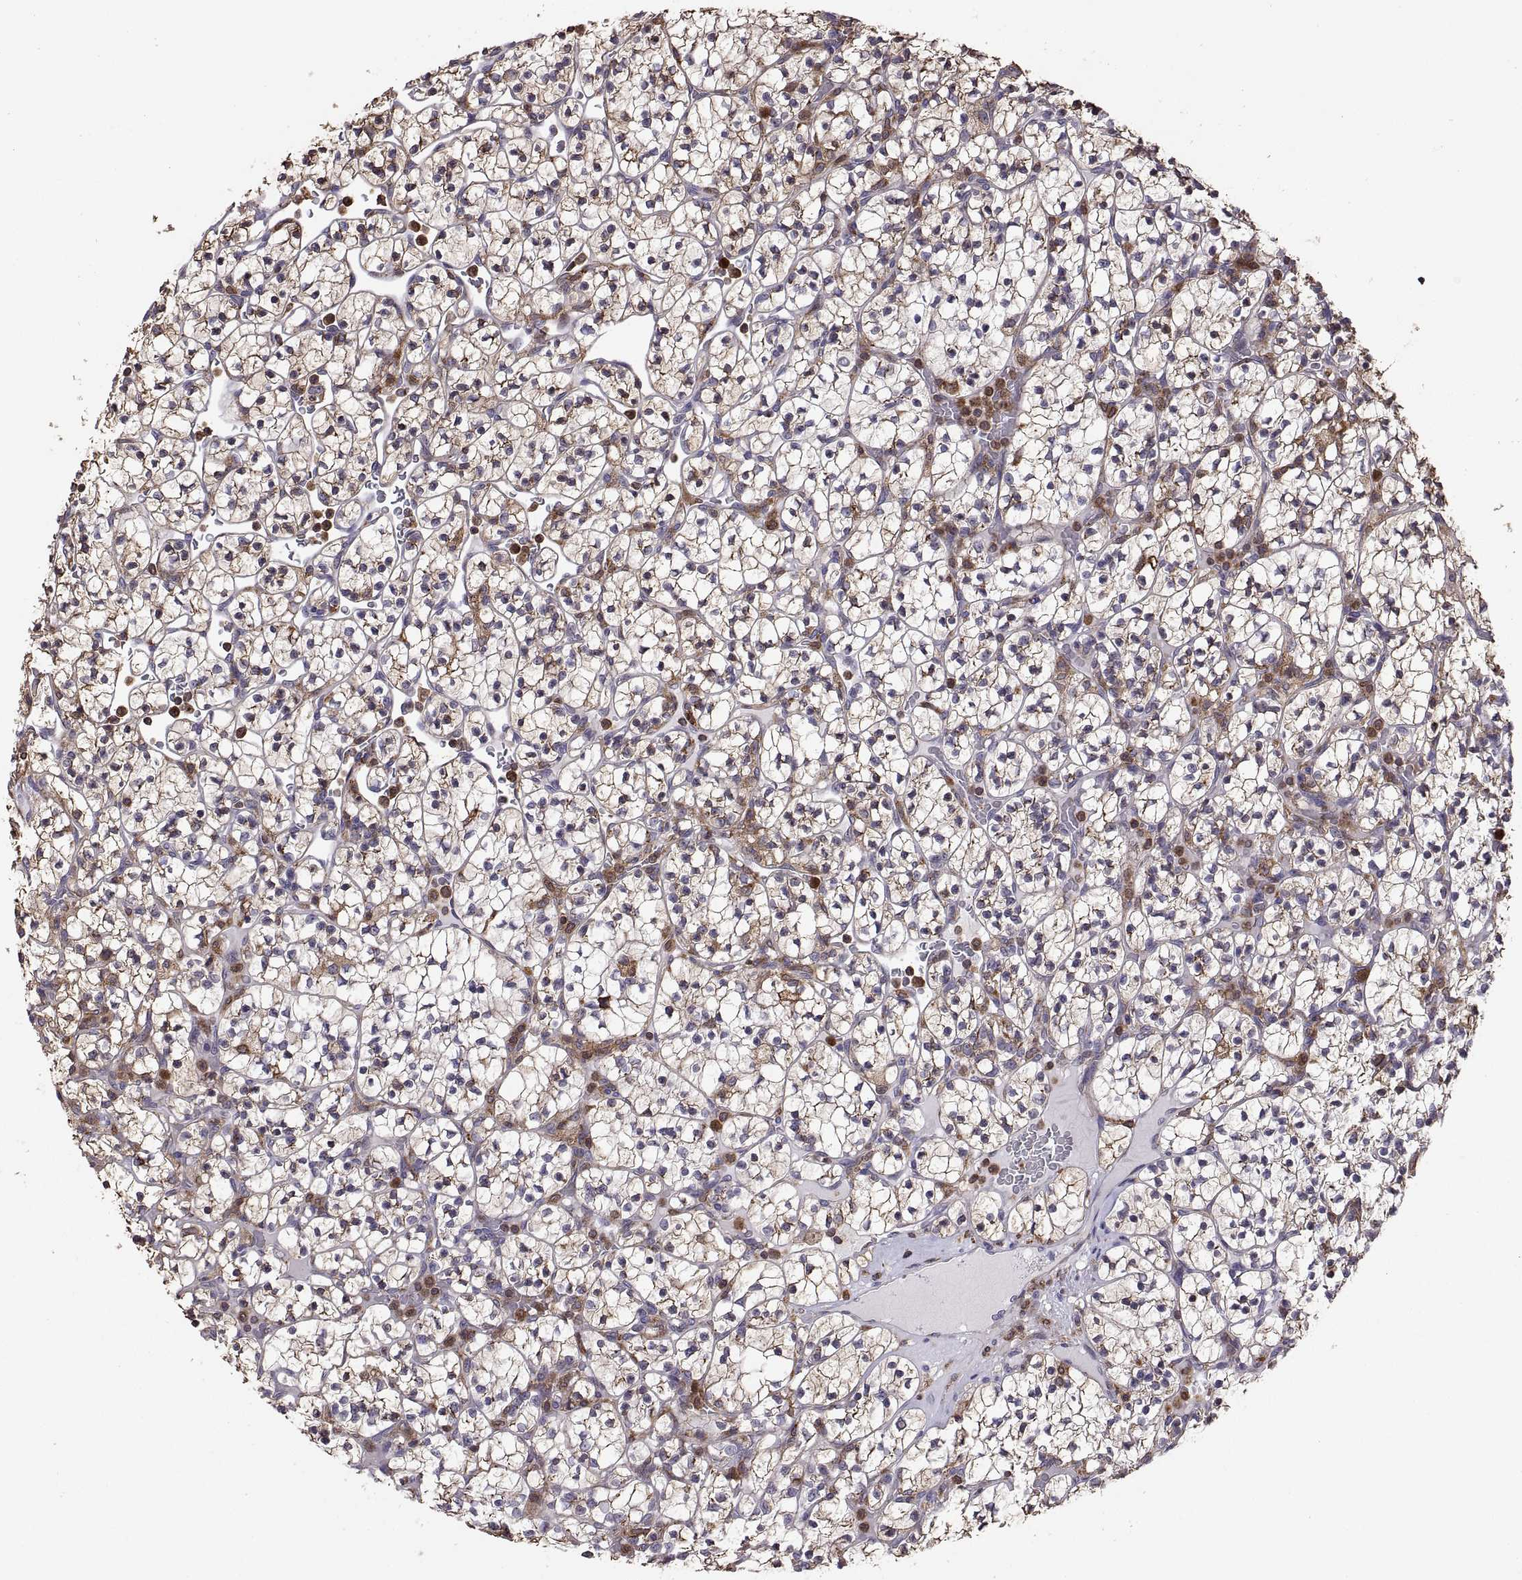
{"staining": {"intensity": "moderate", "quantity": ">75%", "location": "cytoplasmic/membranous"}, "tissue": "renal cancer", "cell_type": "Tumor cells", "image_type": "cancer", "snomed": [{"axis": "morphology", "description": "Adenocarcinoma, NOS"}, {"axis": "topography", "description": "Kidney"}], "caption": "Renal cancer (adenocarcinoma) stained for a protein (brown) shows moderate cytoplasmic/membranous positive expression in approximately >75% of tumor cells.", "gene": "ACAP1", "patient": {"sex": "female", "age": 89}}